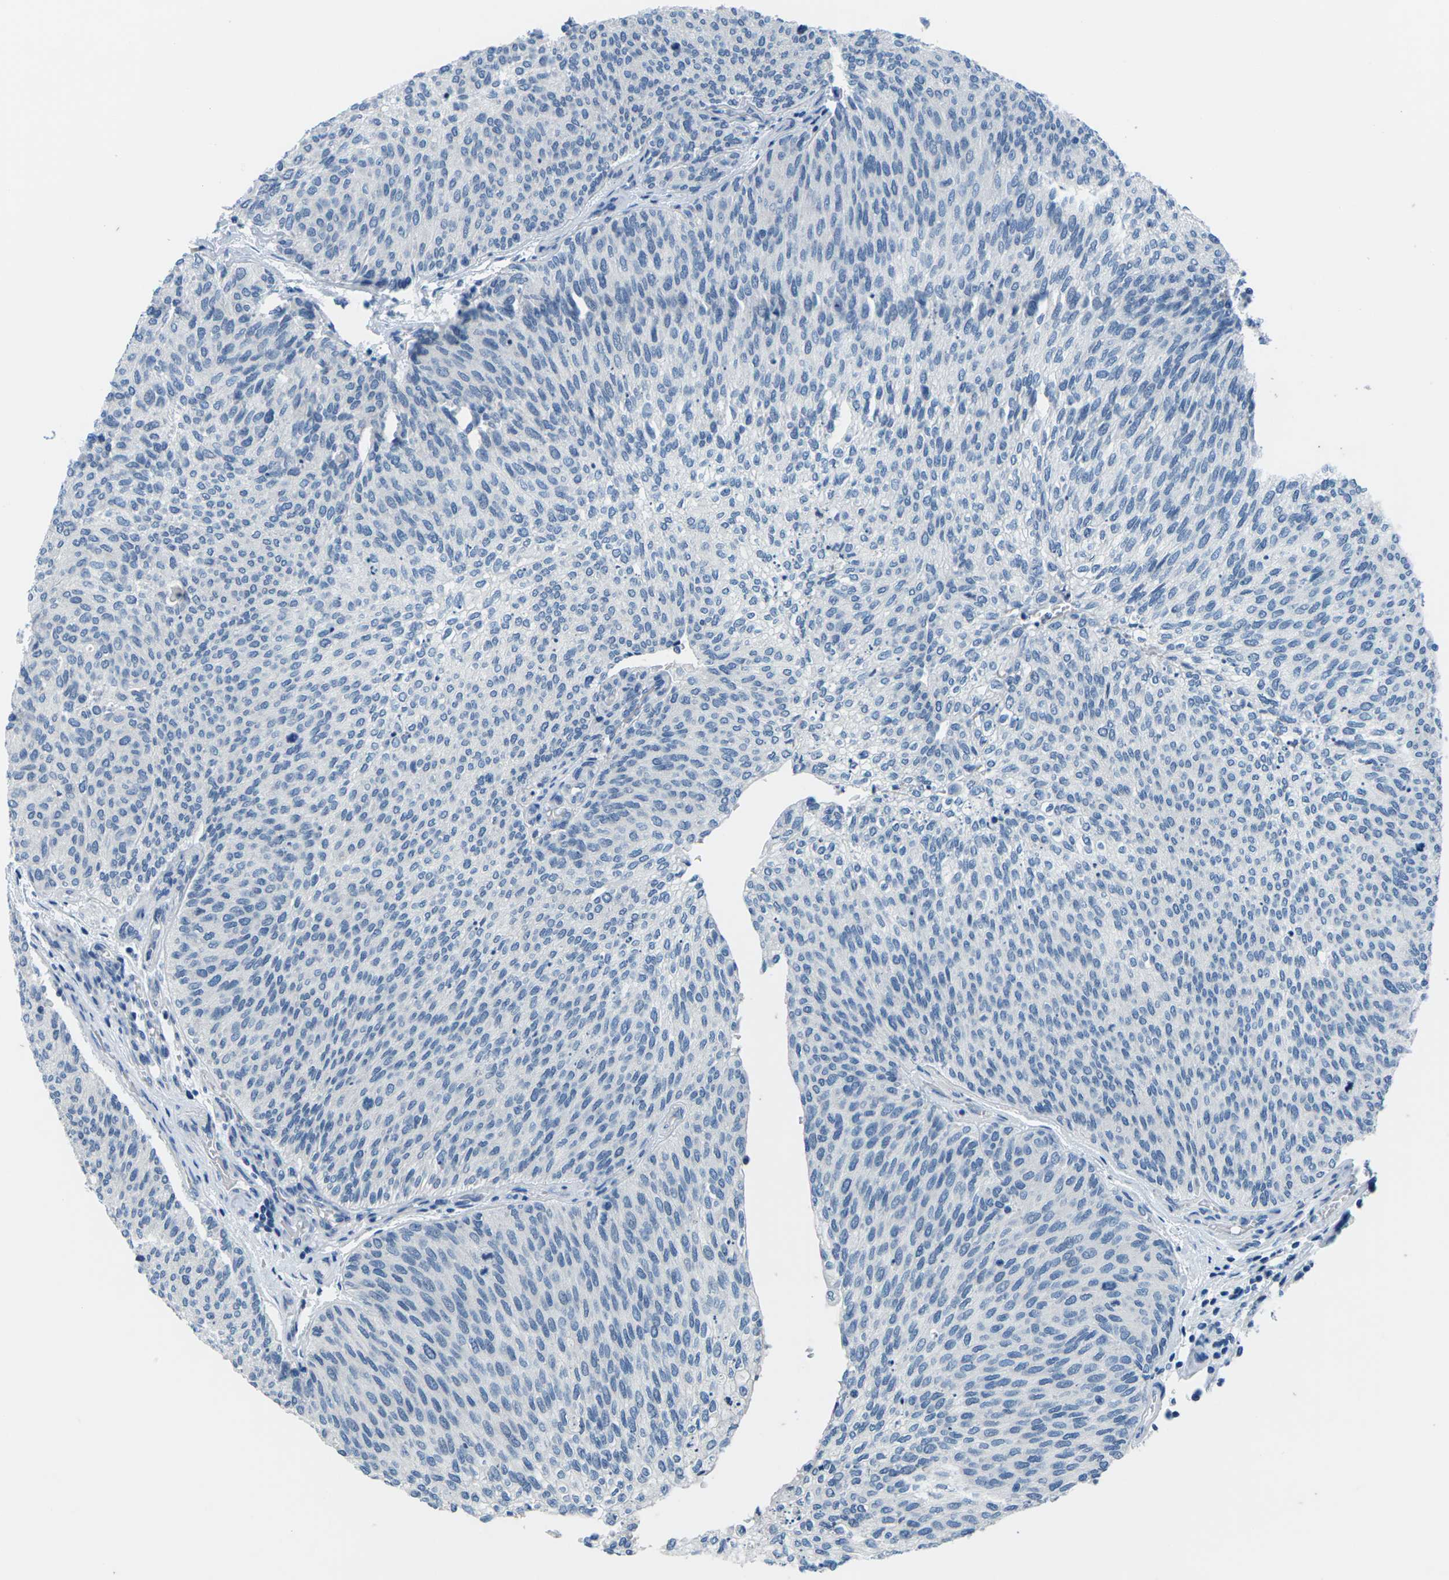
{"staining": {"intensity": "negative", "quantity": "none", "location": "none"}, "tissue": "urothelial cancer", "cell_type": "Tumor cells", "image_type": "cancer", "snomed": [{"axis": "morphology", "description": "Urothelial carcinoma, Low grade"}, {"axis": "topography", "description": "Urinary bladder"}], "caption": "Micrograph shows no significant protein staining in tumor cells of urothelial cancer.", "gene": "UMOD", "patient": {"sex": "female", "age": 79}}